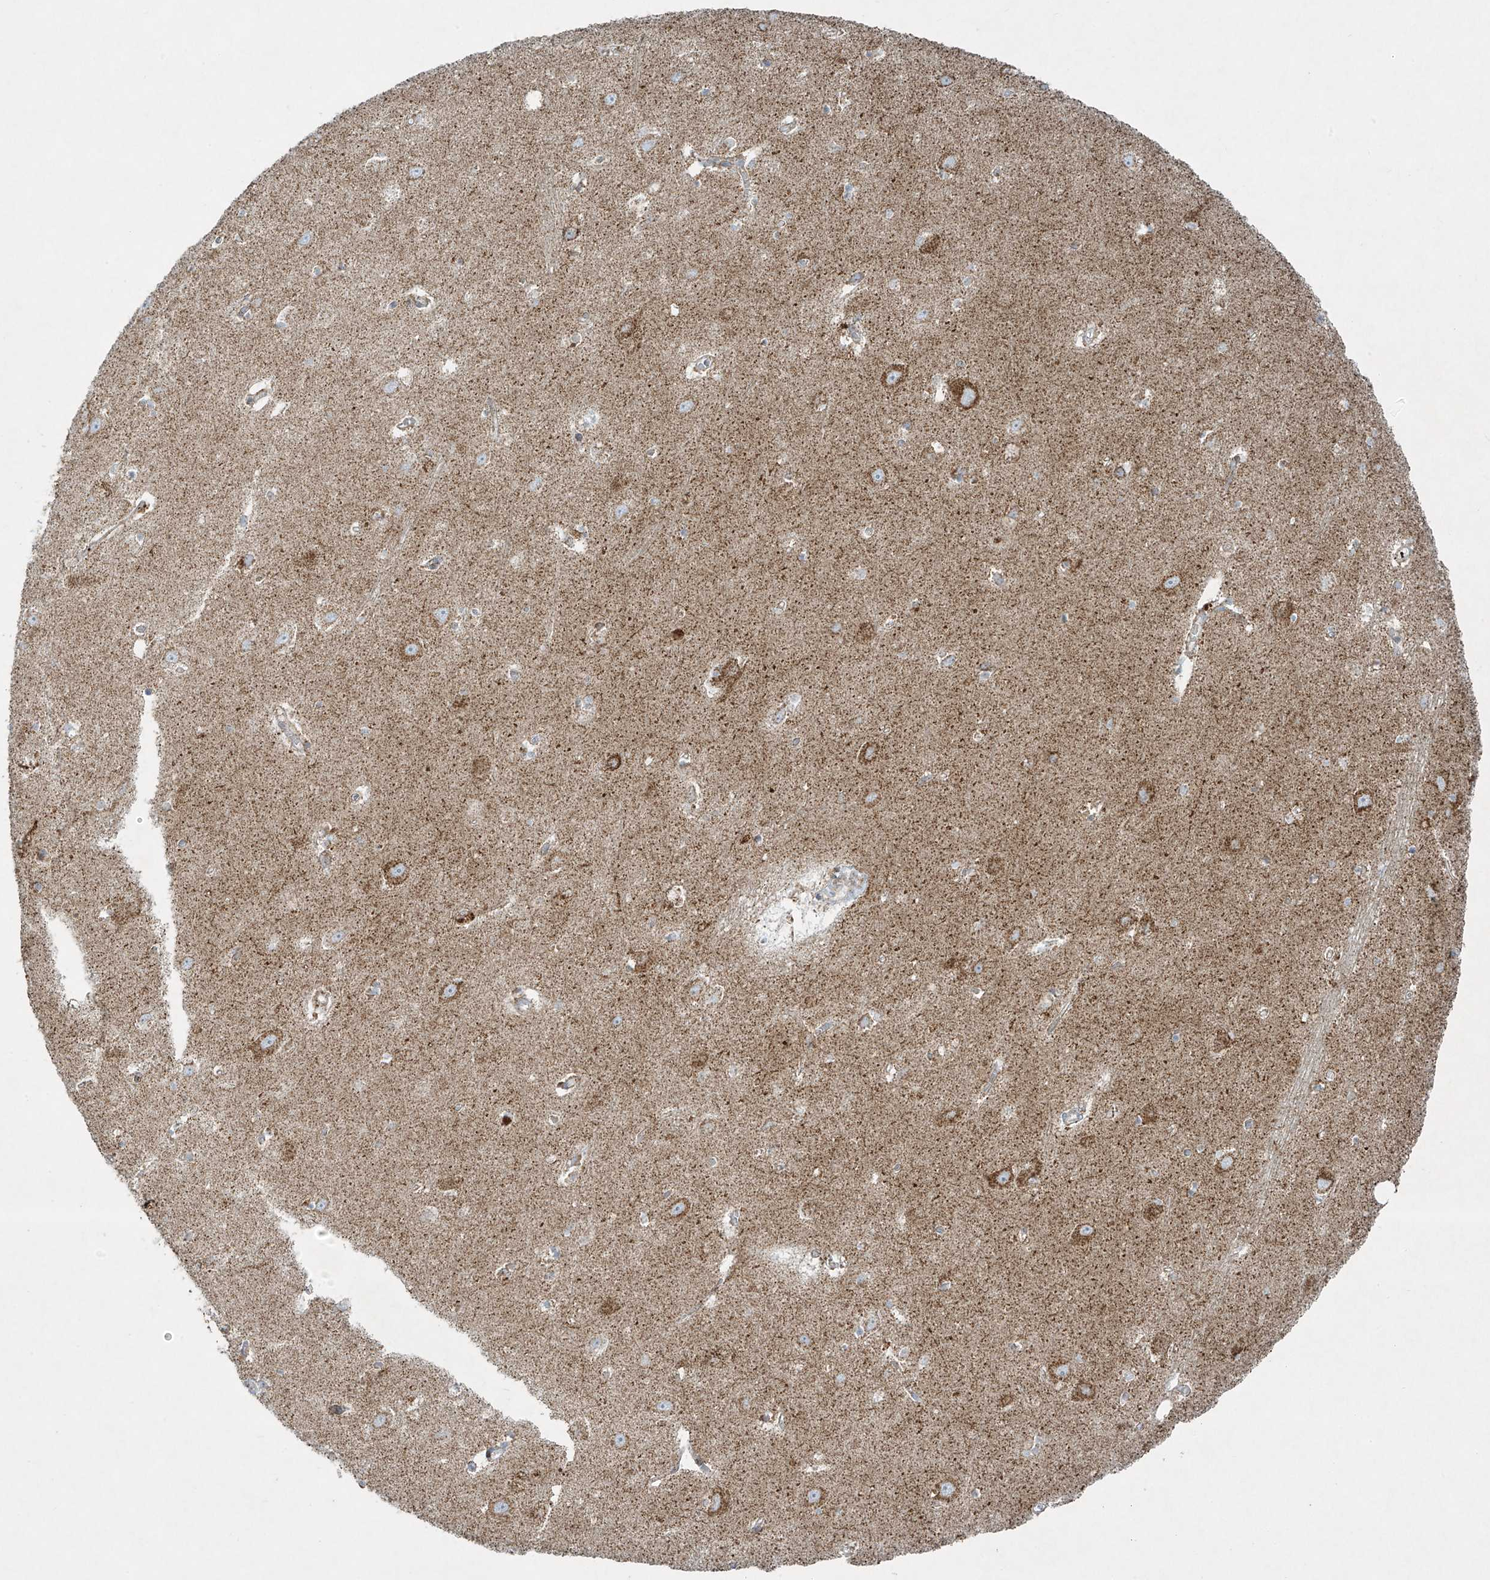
{"staining": {"intensity": "weak", "quantity": "25%-75%", "location": "cytoplasmic/membranous"}, "tissue": "hippocampus", "cell_type": "Glial cells", "image_type": "normal", "snomed": [{"axis": "morphology", "description": "Normal tissue, NOS"}, {"axis": "topography", "description": "Hippocampus"}], "caption": "Protein staining of normal hippocampus shows weak cytoplasmic/membranous staining in about 25%-75% of glial cells. Nuclei are stained in blue.", "gene": "SMDT1", "patient": {"sex": "female", "age": 64}}